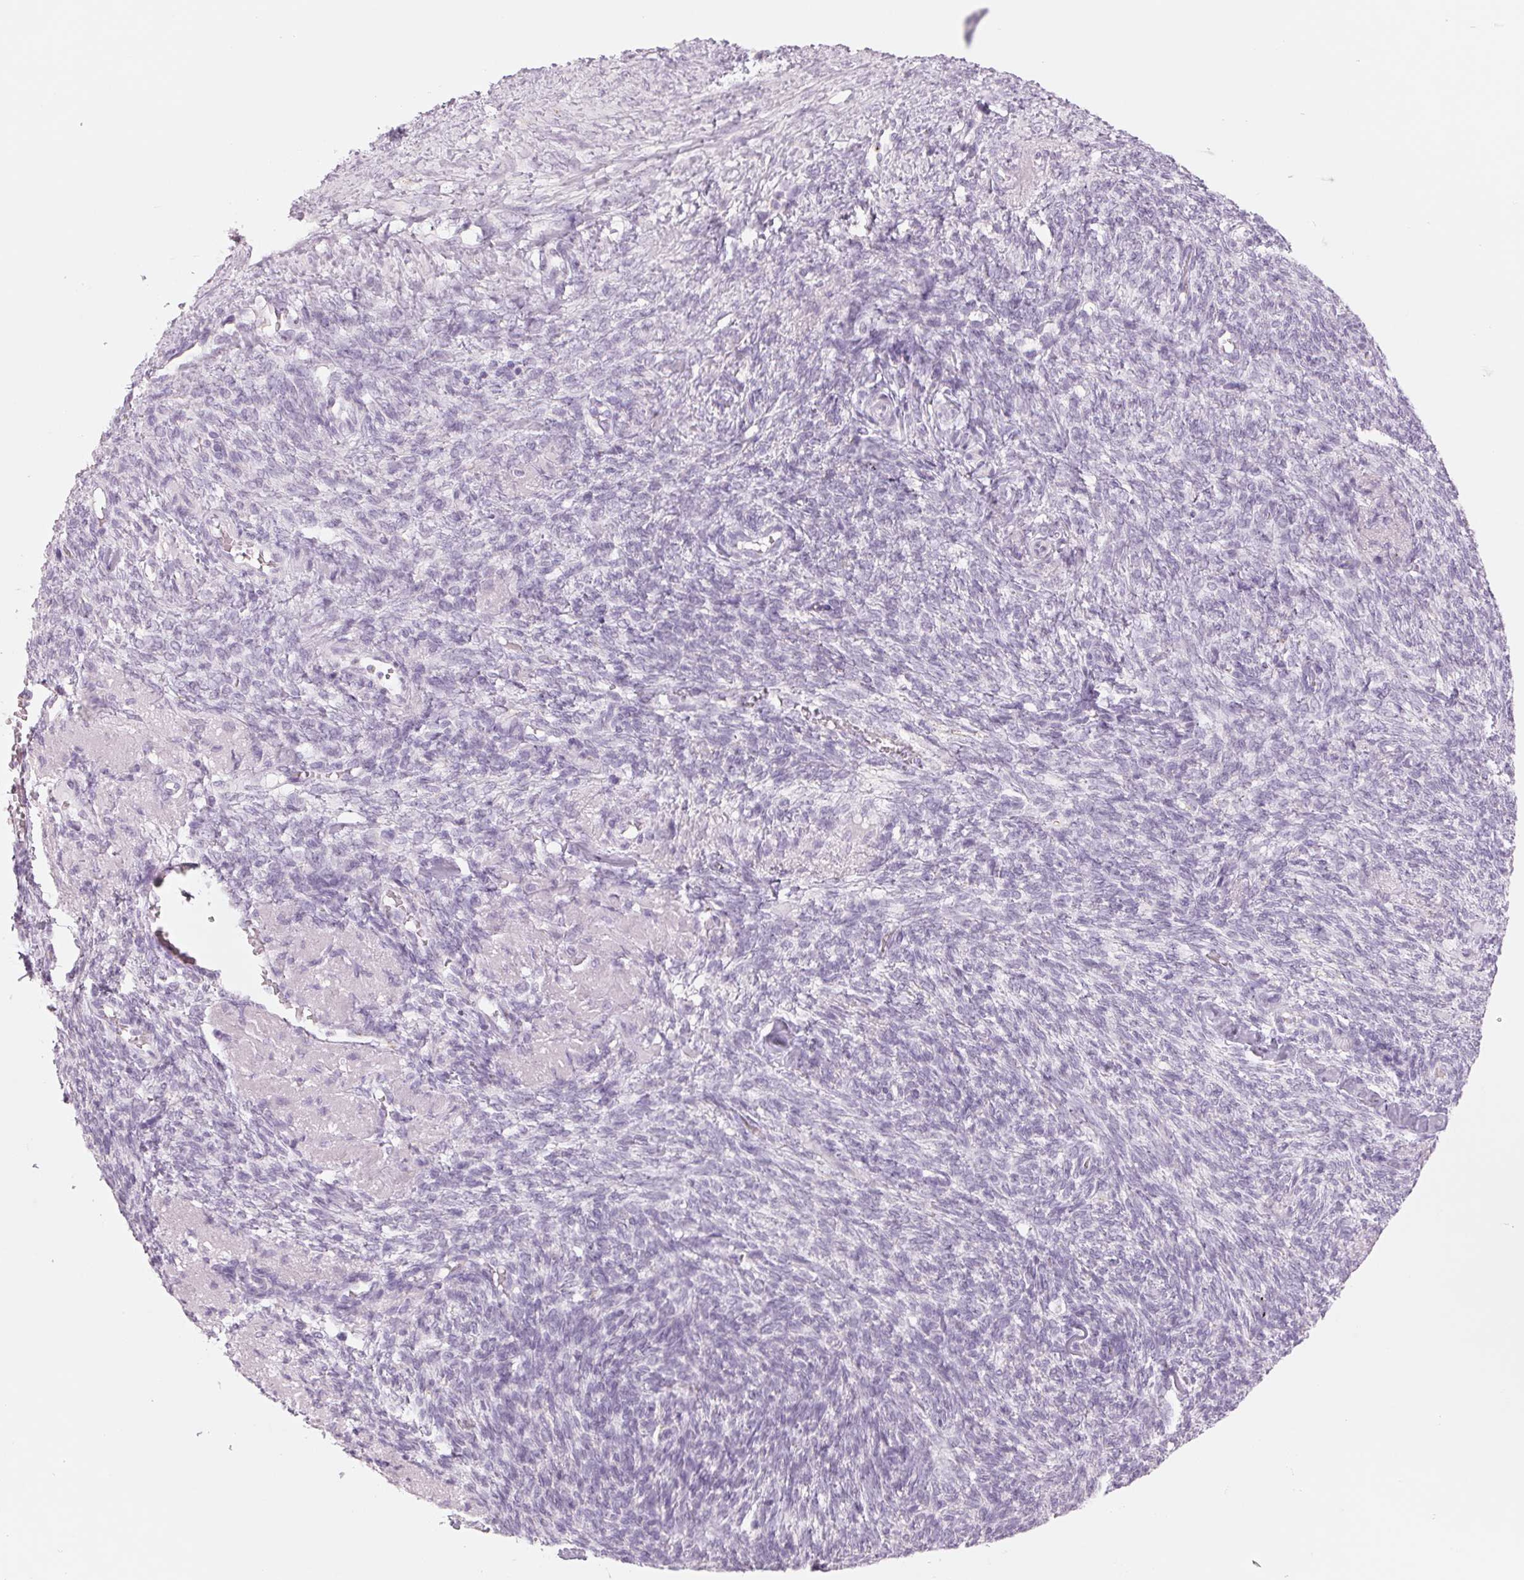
{"staining": {"intensity": "negative", "quantity": "none", "location": "none"}, "tissue": "ovarian cancer", "cell_type": "Tumor cells", "image_type": "cancer", "snomed": [{"axis": "morphology", "description": "Cystadenocarcinoma, serous, NOS"}, {"axis": "topography", "description": "Ovary"}], "caption": "Ovarian serous cystadenocarcinoma stained for a protein using immunohistochemistry shows no positivity tumor cells.", "gene": "GALNT7", "patient": {"sex": "female", "age": 60}}